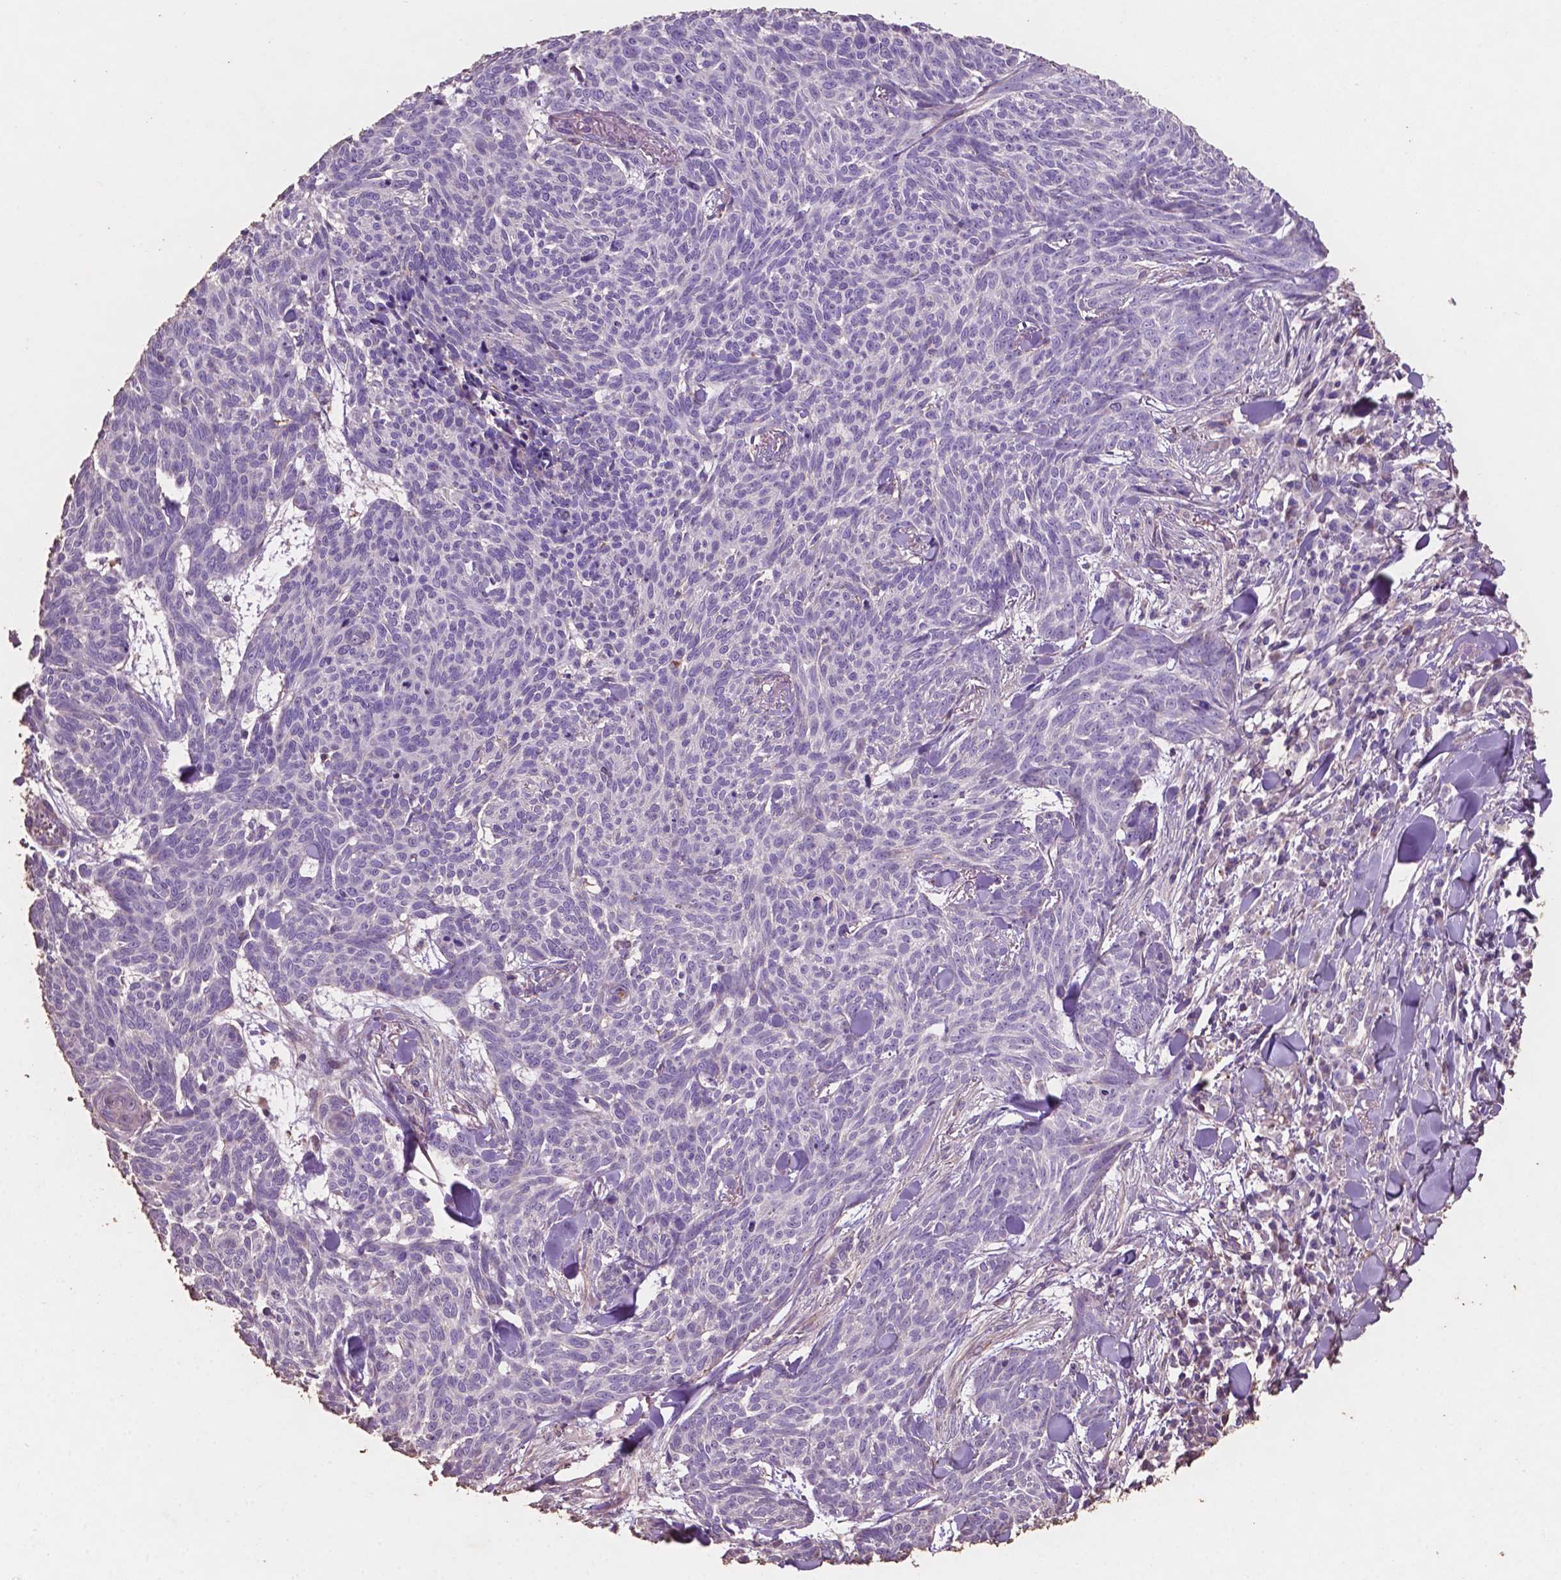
{"staining": {"intensity": "negative", "quantity": "none", "location": "none"}, "tissue": "skin cancer", "cell_type": "Tumor cells", "image_type": "cancer", "snomed": [{"axis": "morphology", "description": "Basal cell carcinoma"}, {"axis": "topography", "description": "Skin"}], "caption": "Skin cancer was stained to show a protein in brown. There is no significant staining in tumor cells.", "gene": "COMMD4", "patient": {"sex": "female", "age": 93}}